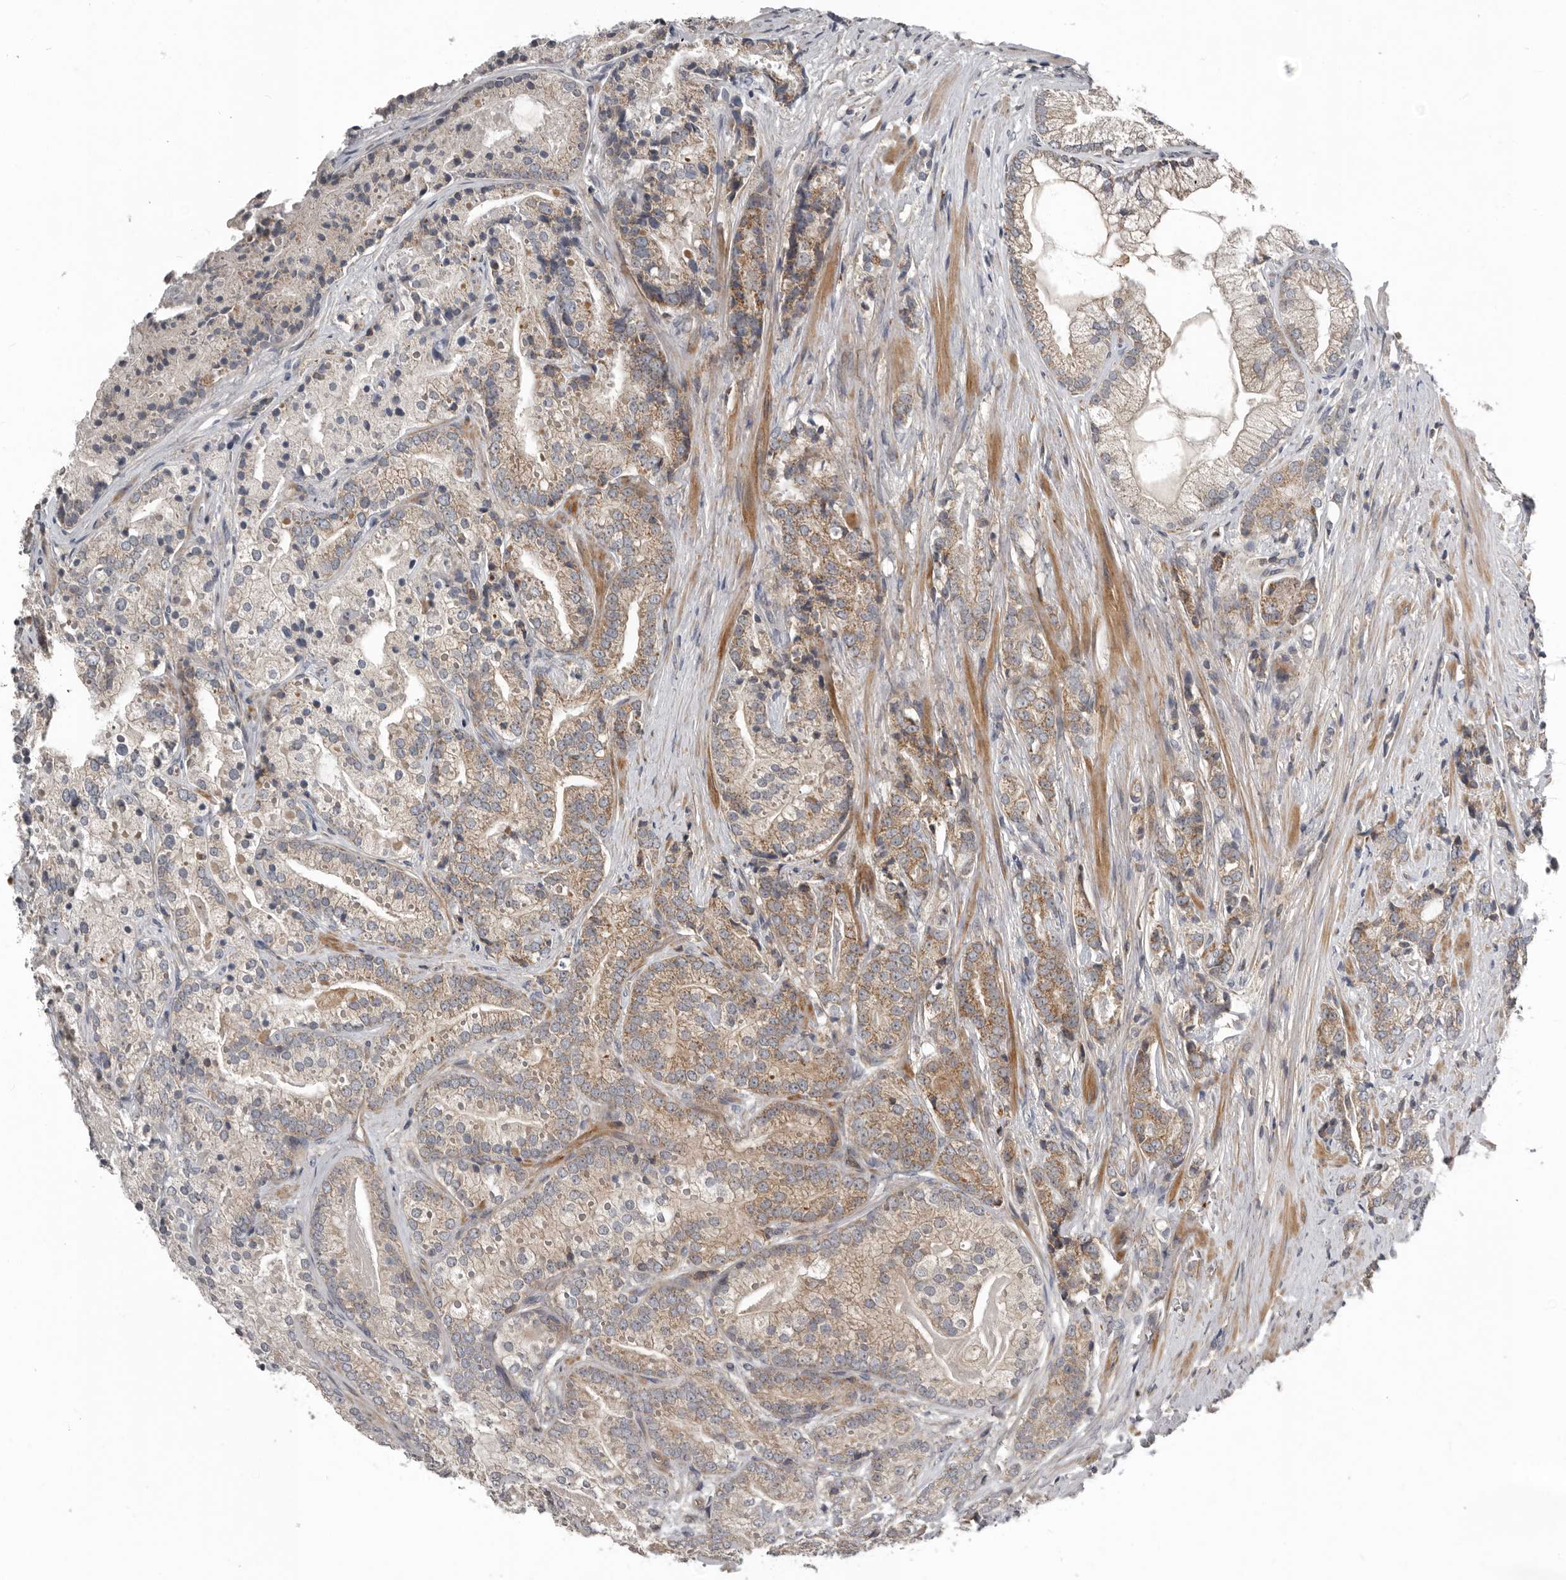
{"staining": {"intensity": "moderate", "quantity": "<25%", "location": "cytoplasmic/membranous"}, "tissue": "prostate cancer", "cell_type": "Tumor cells", "image_type": "cancer", "snomed": [{"axis": "morphology", "description": "Adenocarcinoma, High grade"}, {"axis": "topography", "description": "Prostate"}], "caption": "Human prostate cancer stained with a protein marker displays moderate staining in tumor cells.", "gene": "FBXO31", "patient": {"sex": "male", "age": 57}}